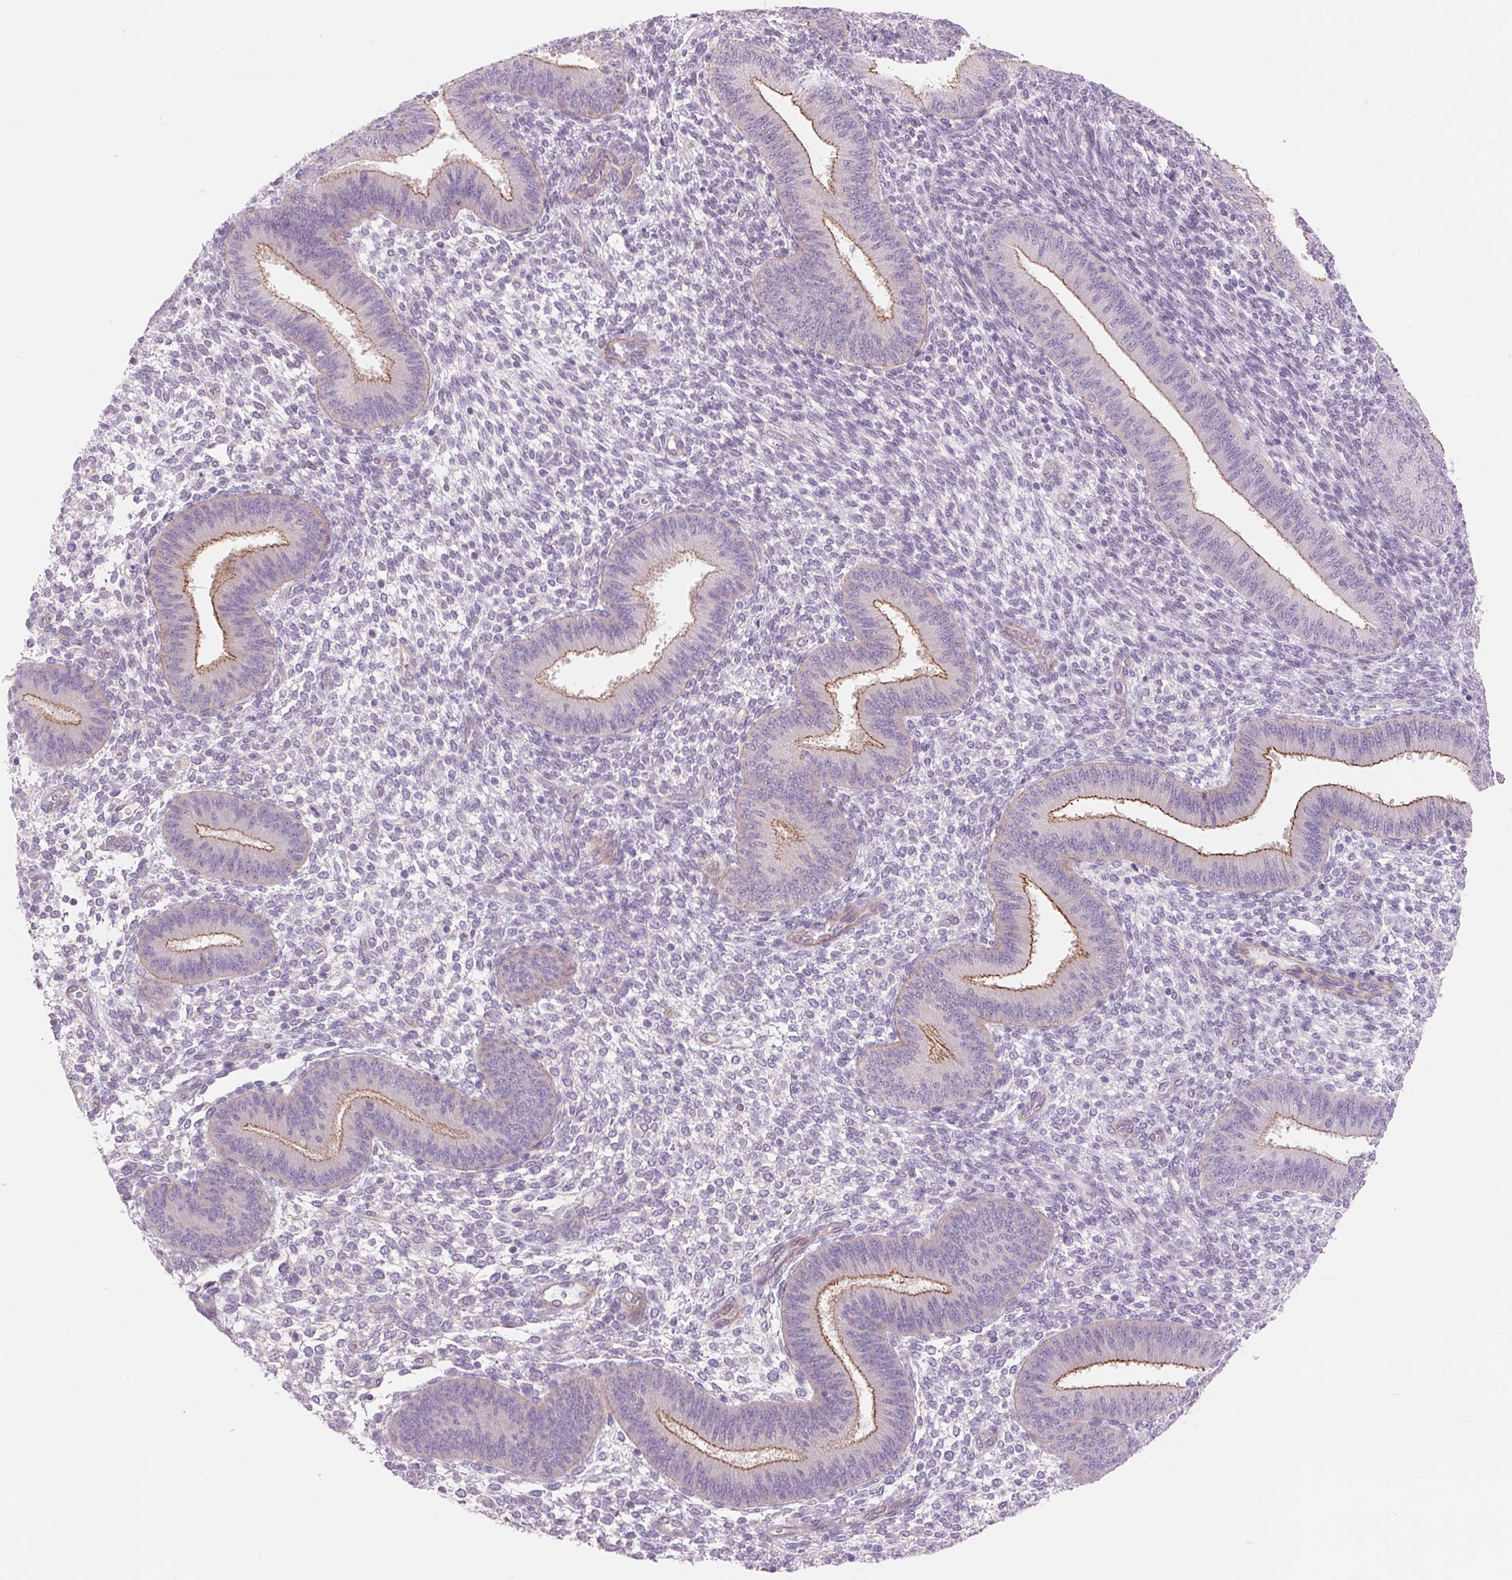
{"staining": {"intensity": "negative", "quantity": "none", "location": "none"}, "tissue": "endometrium", "cell_type": "Cells in endometrial stroma", "image_type": "normal", "snomed": [{"axis": "morphology", "description": "Normal tissue, NOS"}, {"axis": "topography", "description": "Endometrium"}], "caption": "Cells in endometrial stroma show no significant expression in benign endometrium.", "gene": "DIXDC1", "patient": {"sex": "female", "age": 39}}